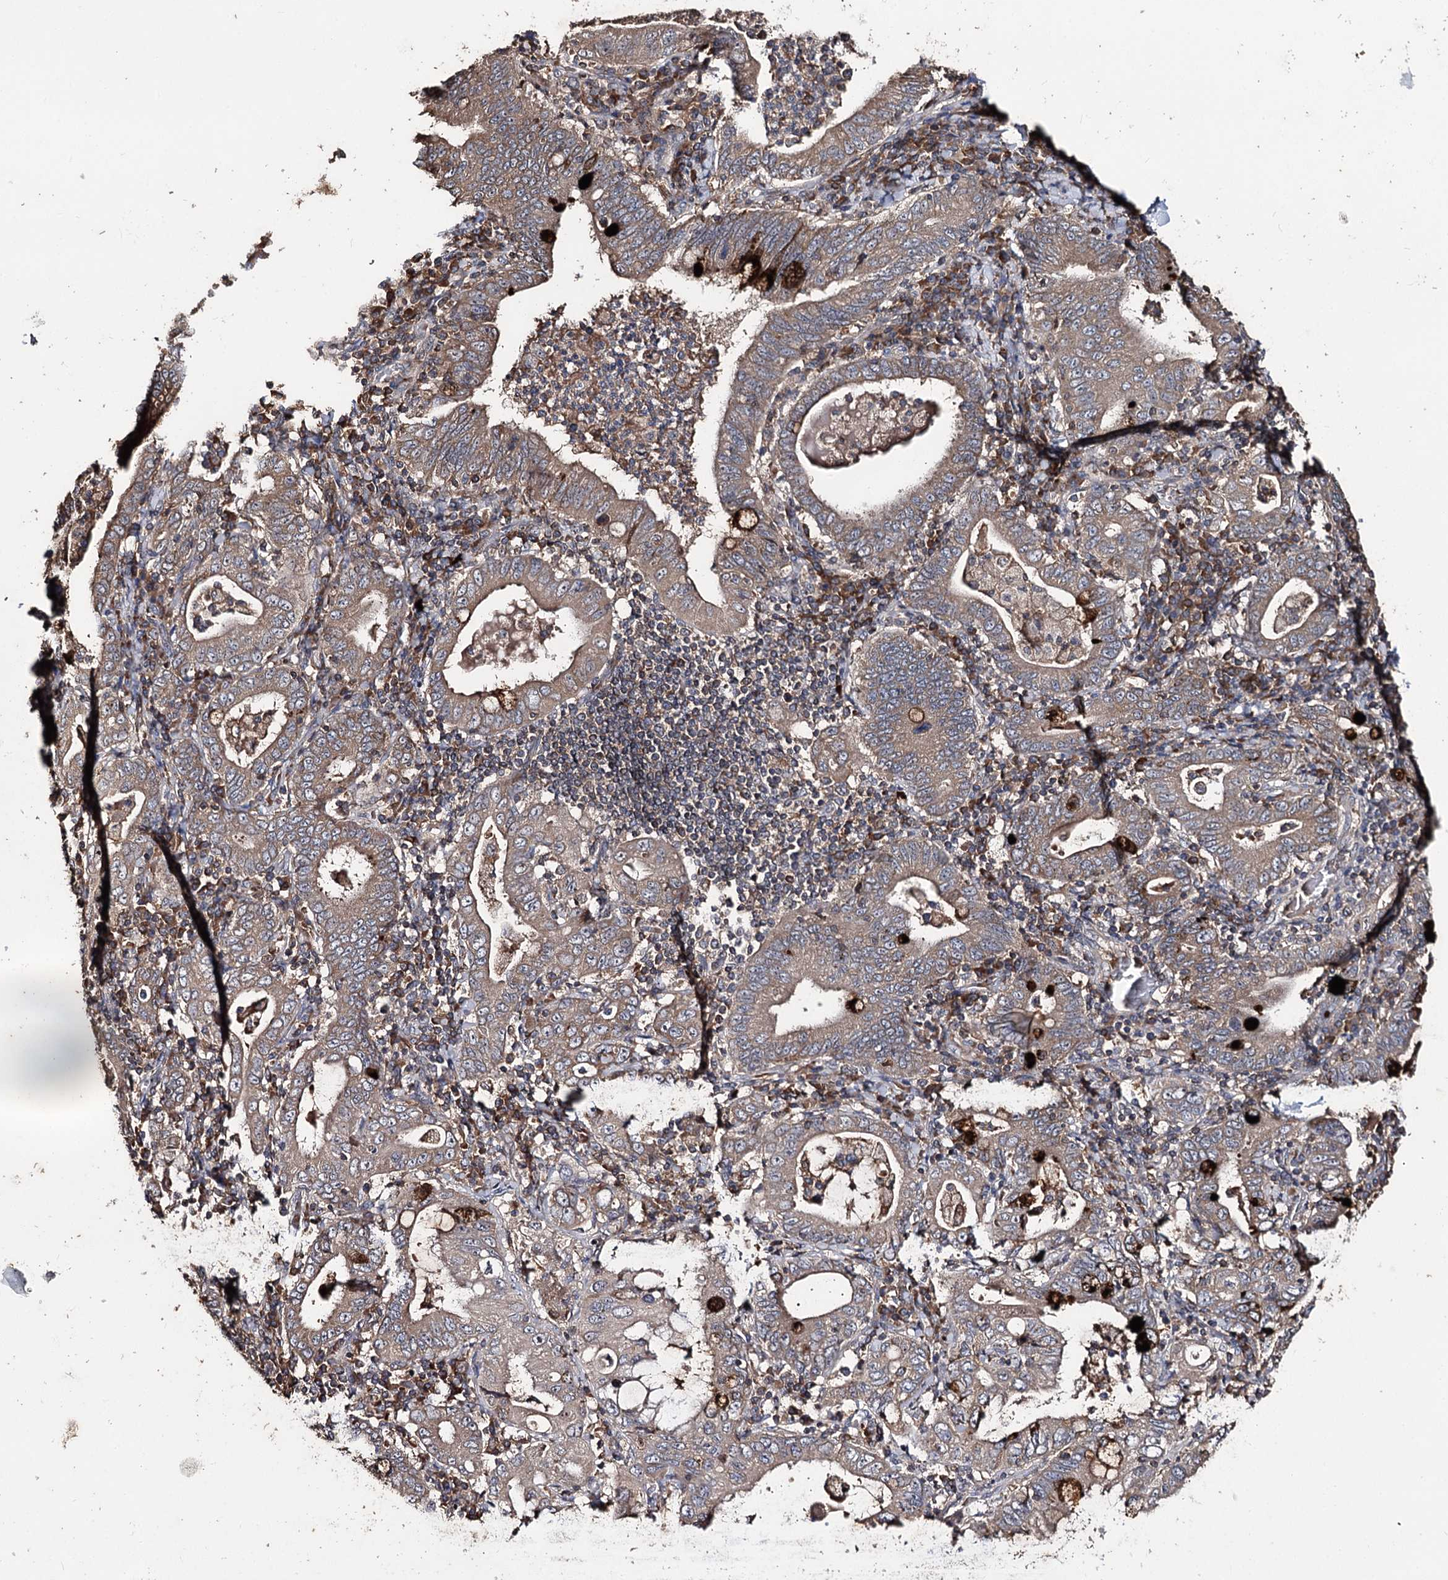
{"staining": {"intensity": "moderate", "quantity": ">75%", "location": "cytoplasmic/membranous"}, "tissue": "stomach cancer", "cell_type": "Tumor cells", "image_type": "cancer", "snomed": [{"axis": "morphology", "description": "Normal tissue, NOS"}, {"axis": "morphology", "description": "Adenocarcinoma, NOS"}, {"axis": "topography", "description": "Esophagus"}, {"axis": "topography", "description": "Stomach, upper"}, {"axis": "topography", "description": "Peripheral nerve tissue"}], "caption": "Moderate cytoplasmic/membranous positivity is present in approximately >75% of tumor cells in adenocarcinoma (stomach).", "gene": "FAM53B", "patient": {"sex": "male", "age": 62}}